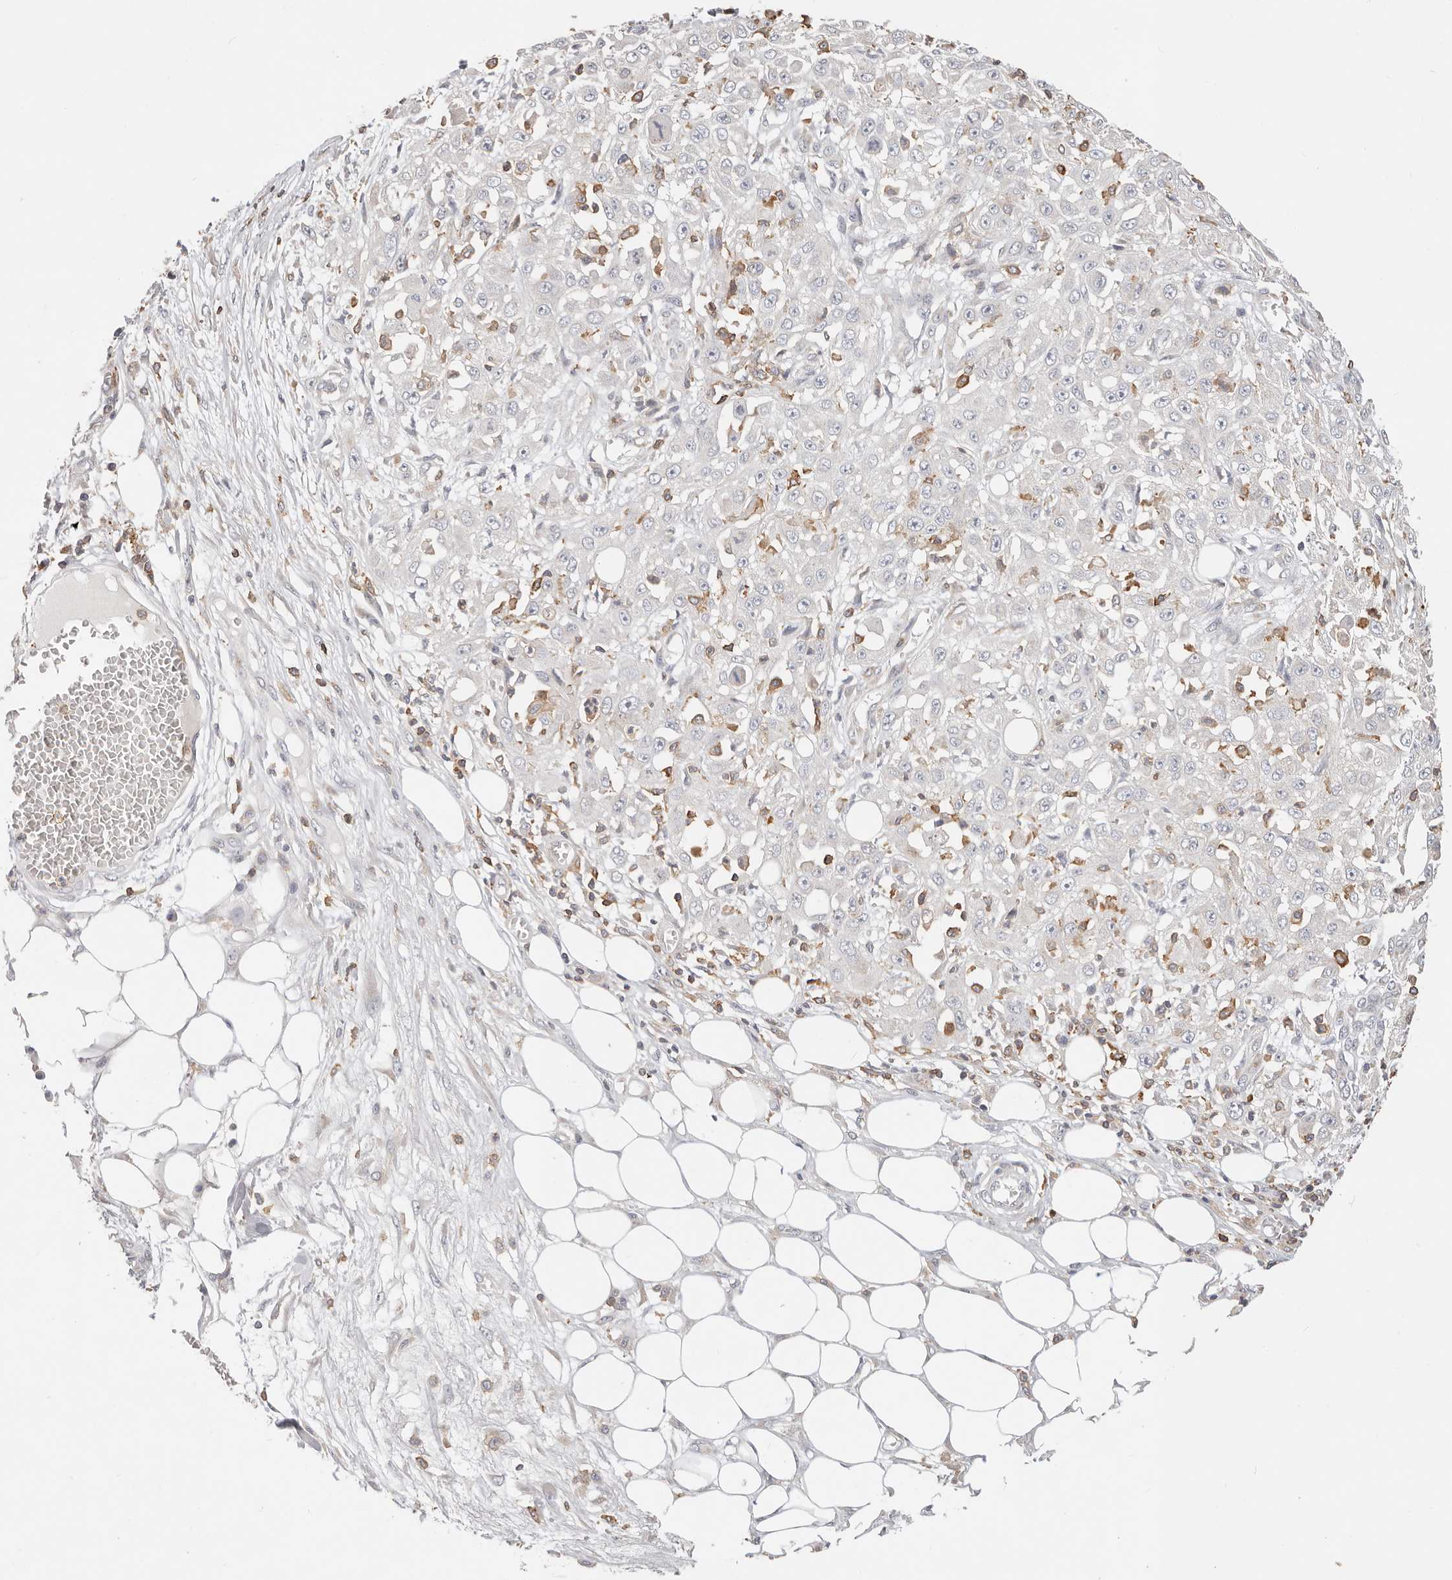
{"staining": {"intensity": "negative", "quantity": "none", "location": "none"}, "tissue": "skin cancer", "cell_type": "Tumor cells", "image_type": "cancer", "snomed": [{"axis": "morphology", "description": "Squamous cell carcinoma, NOS"}, {"axis": "morphology", "description": "Squamous cell carcinoma, metastatic, NOS"}, {"axis": "topography", "description": "Skin"}, {"axis": "topography", "description": "Lymph node"}], "caption": "Protein analysis of metastatic squamous cell carcinoma (skin) exhibits no significant staining in tumor cells.", "gene": "TMEM63B", "patient": {"sex": "male", "age": 75}}